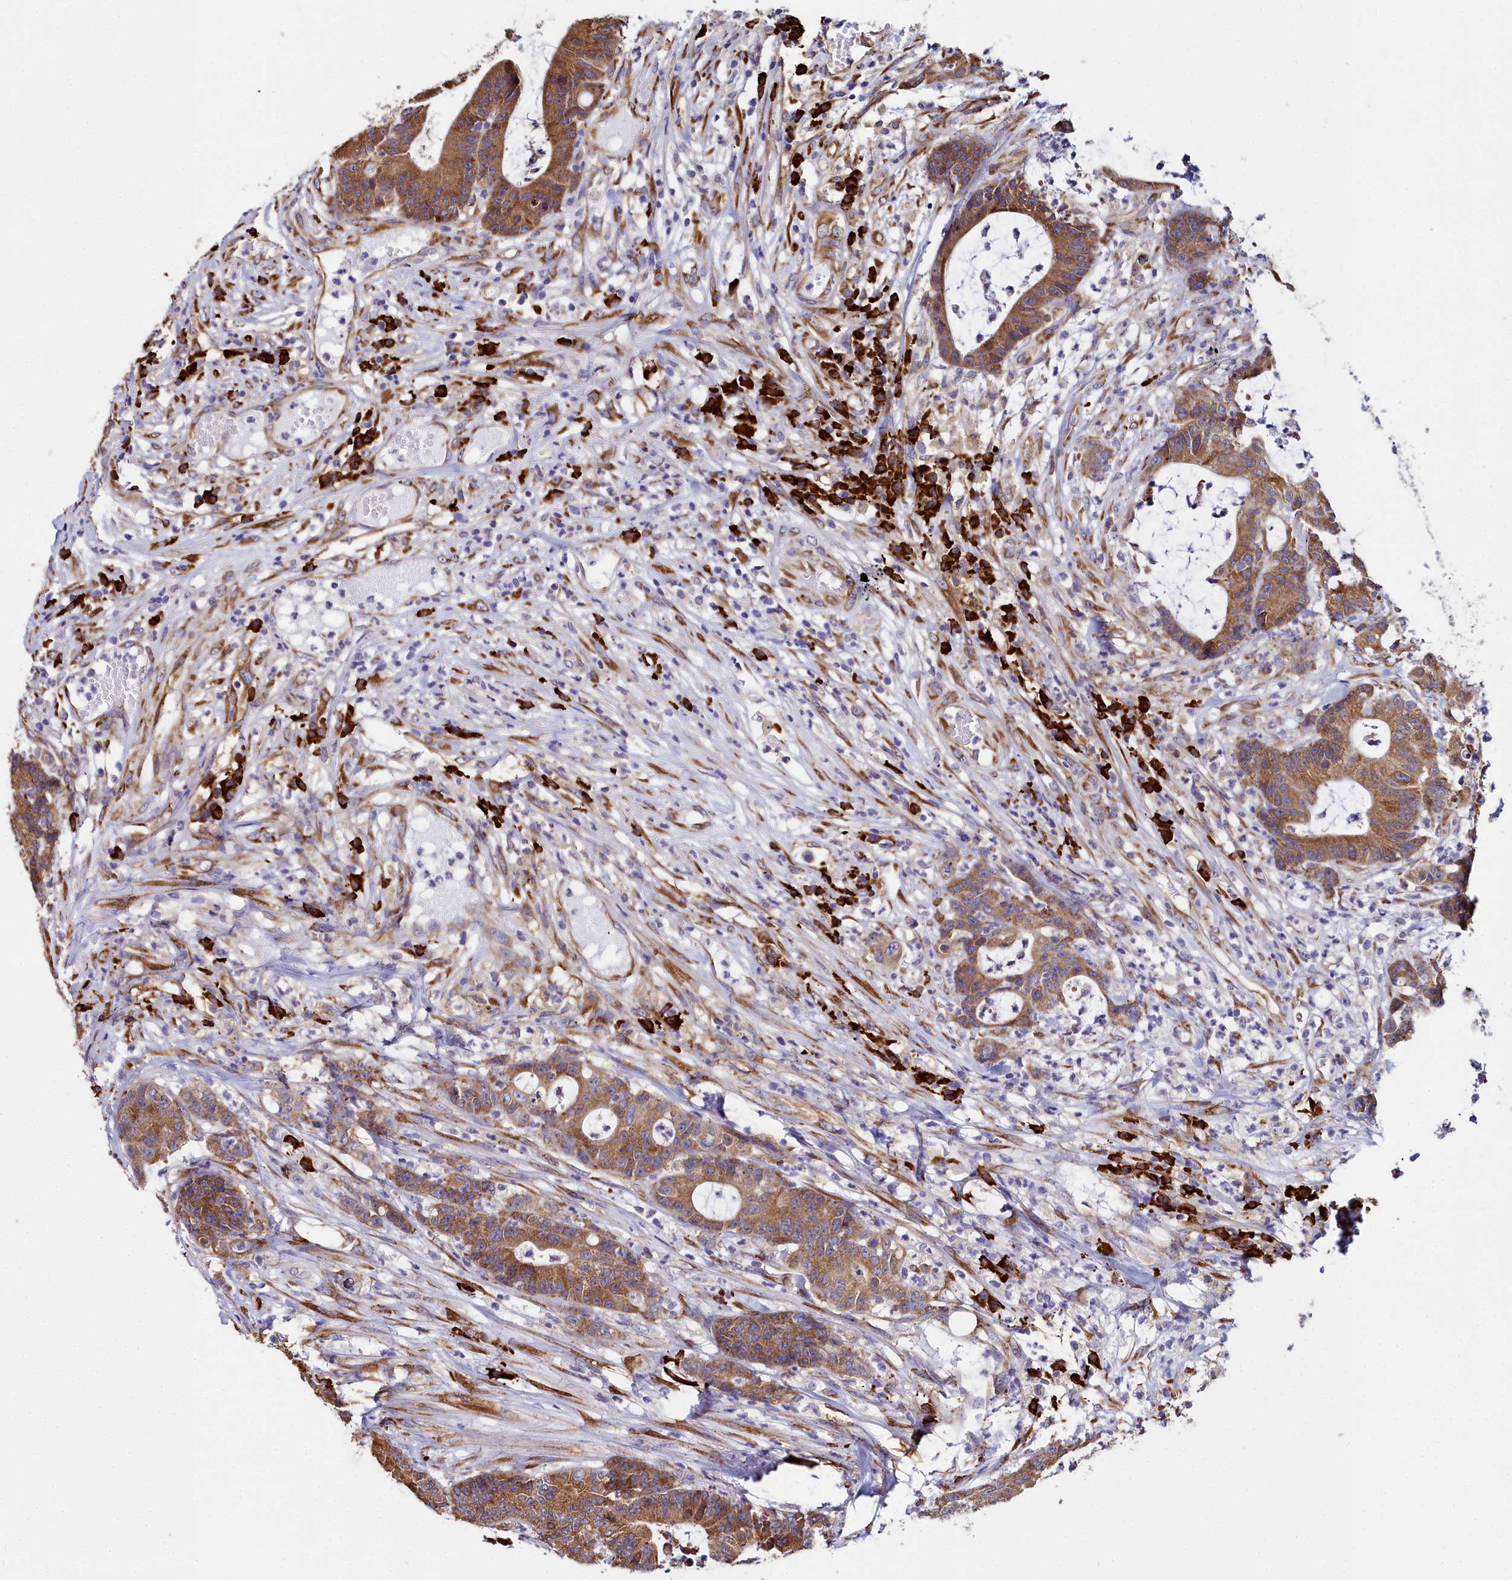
{"staining": {"intensity": "moderate", "quantity": ">75%", "location": "cytoplasmic/membranous"}, "tissue": "colorectal cancer", "cell_type": "Tumor cells", "image_type": "cancer", "snomed": [{"axis": "morphology", "description": "Adenocarcinoma, NOS"}, {"axis": "topography", "description": "Colon"}], "caption": "Colorectal adenocarcinoma stained with DAB immunohistochemistry displays medium levels of moderate cytoplasmic/membranous expression in approximately >75% of tumor cells. Using DAB (brown) and hematoxylin (blue) stains, captured at high magnification using brightfield microscopy.", "gene": "TXNDC5", "patient": {"sex": "female", "age": 84}}